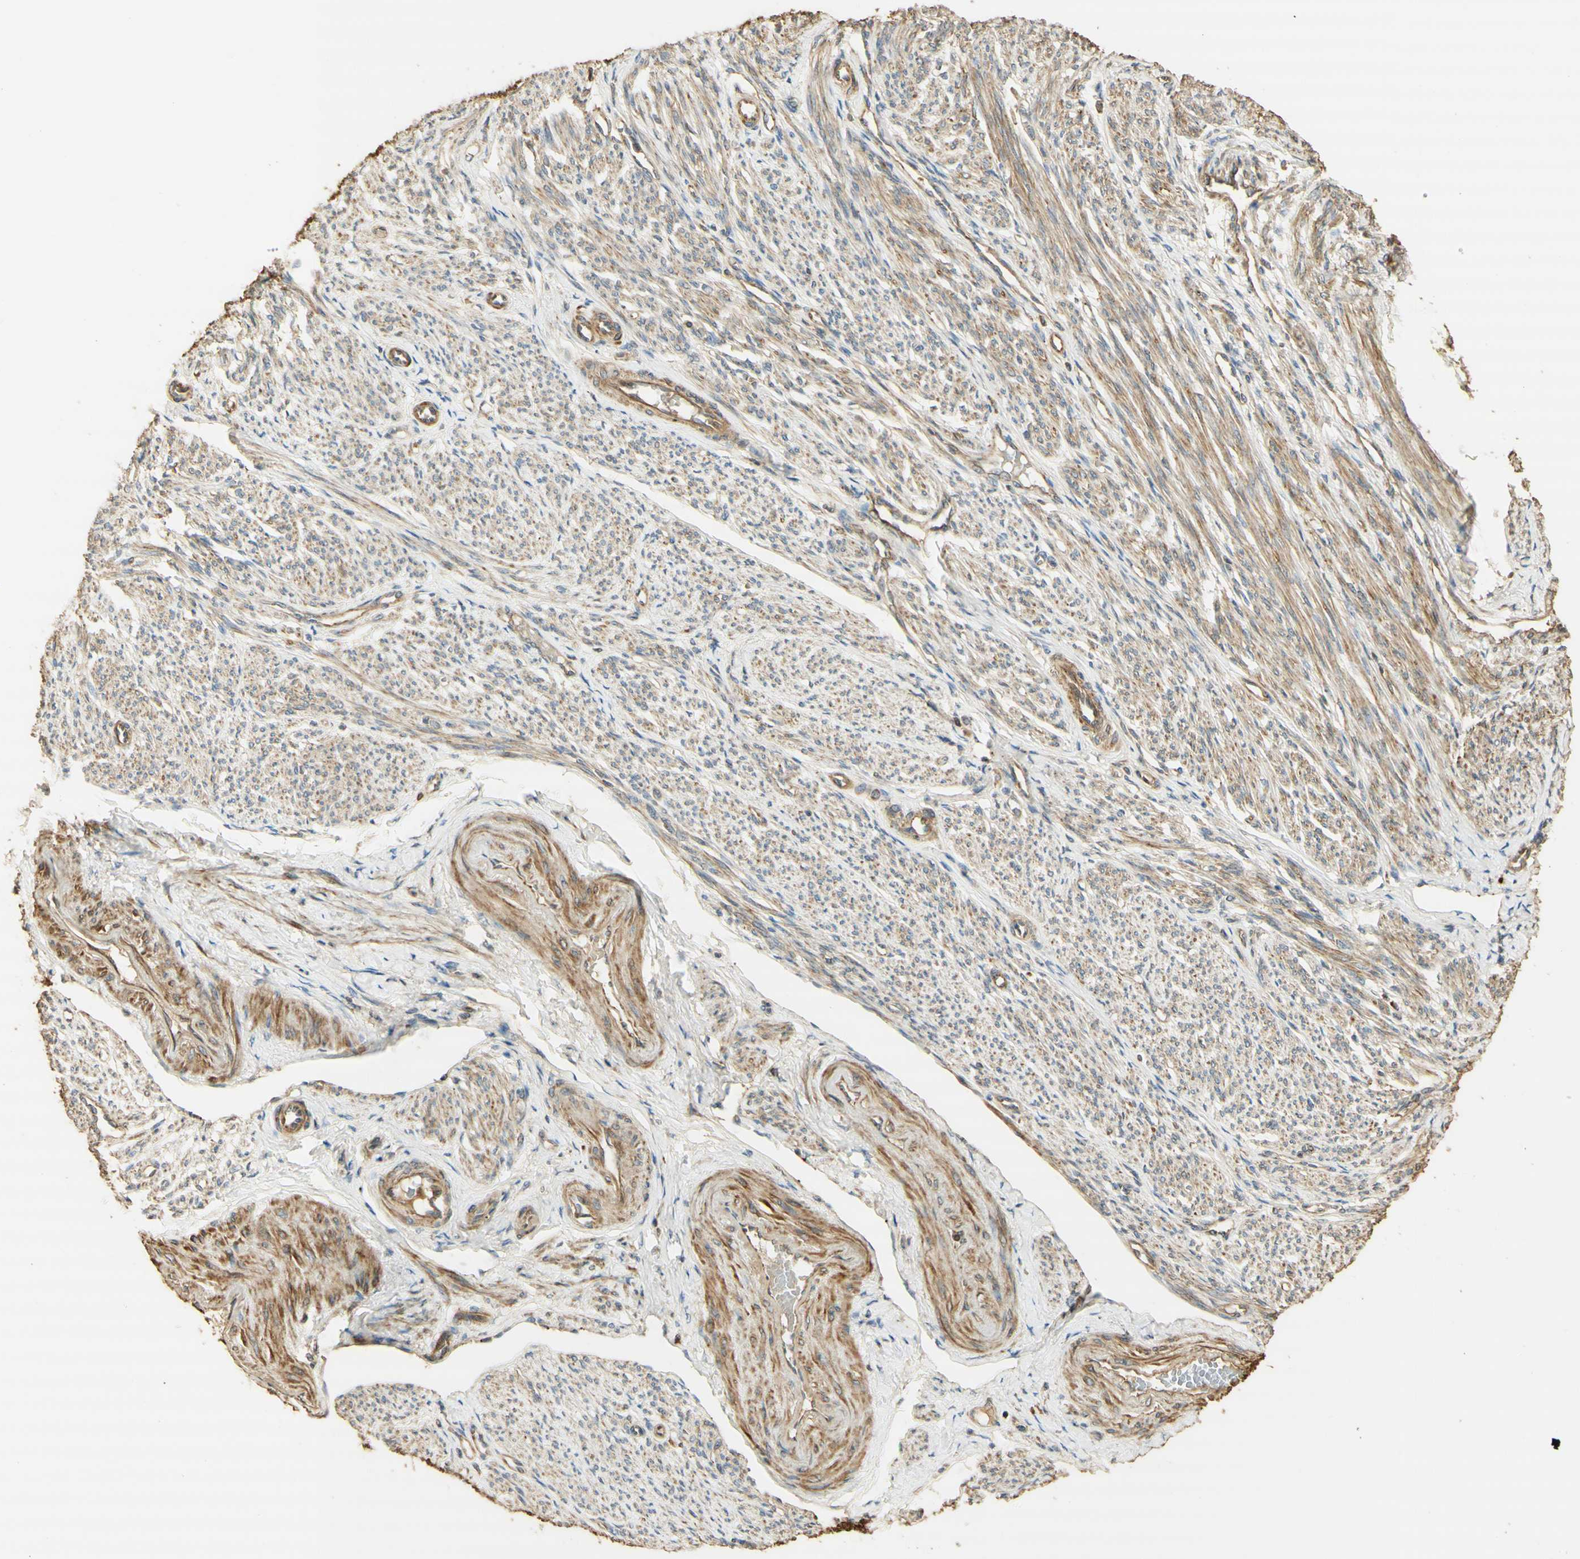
{"staining": {"intensity": "moderate", "quantity": "<25%", "location": "cytoplasmic/membranous"}, "tissue": "smooth muscle", "cell_type": "Smooth muscle cells", "image_type": "normal", "snomed": [{"axis": "morphology", "description": "Normal tissue, NOS"}, {"axis": "topography", "description": "Smooth muscle"}], "caption": "IHC of unremarkable human smooth muscle exhibits low levels of moderate cytoplasmic/membranous expression in approximately <25% of smooth muscle cells. The protein is shown in brown color, while the nuclei are stained blue.", "gene": "AGER", "patient": {"sex": "female", "age": 65}}